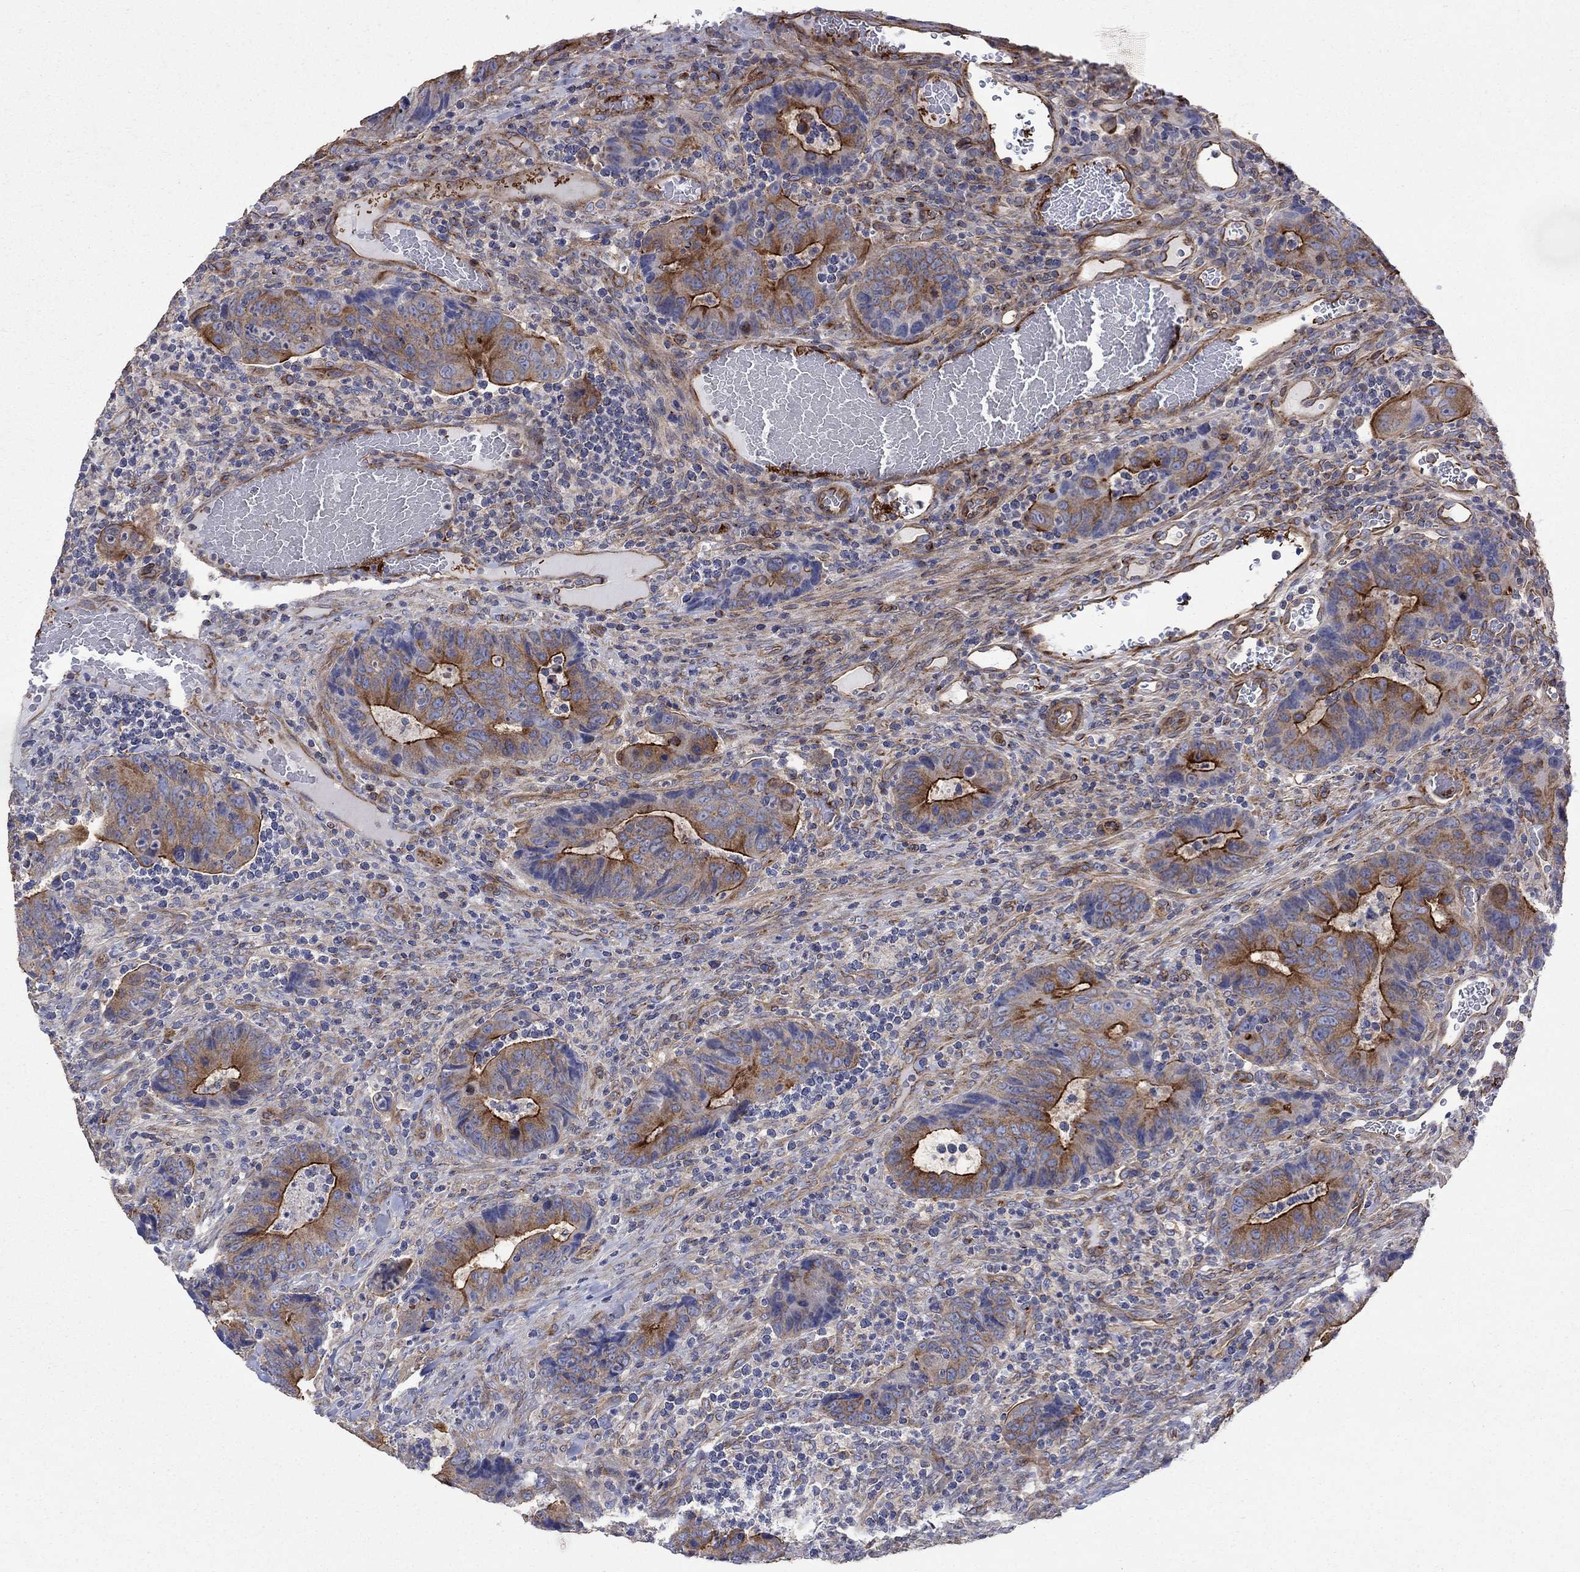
{"staining": {"intensity": "strong", "quantity": "<25%", "location": "cytoplasmic/membranous"}, "tissue": "colorectal cancer", "cell_type": "Tumor cells", "image_type": "cancer", "snomed": [{"axis": "morphology", "description": "Adenocarcinoma, NOS"}, {"axis": "topography", "description": "Colon"}], "caption": "Immunohistochemistry (DAB) staining of adenocarcinoma (colorectal) displays strong cytoplasmic/membranous protein expression in about <25% of tumor cells. Immunohistochemistry stains the protein in brown and the nuclei are stained blue.", "gene": "TPRN", "patient": {"sex": "female", "age": 56}}